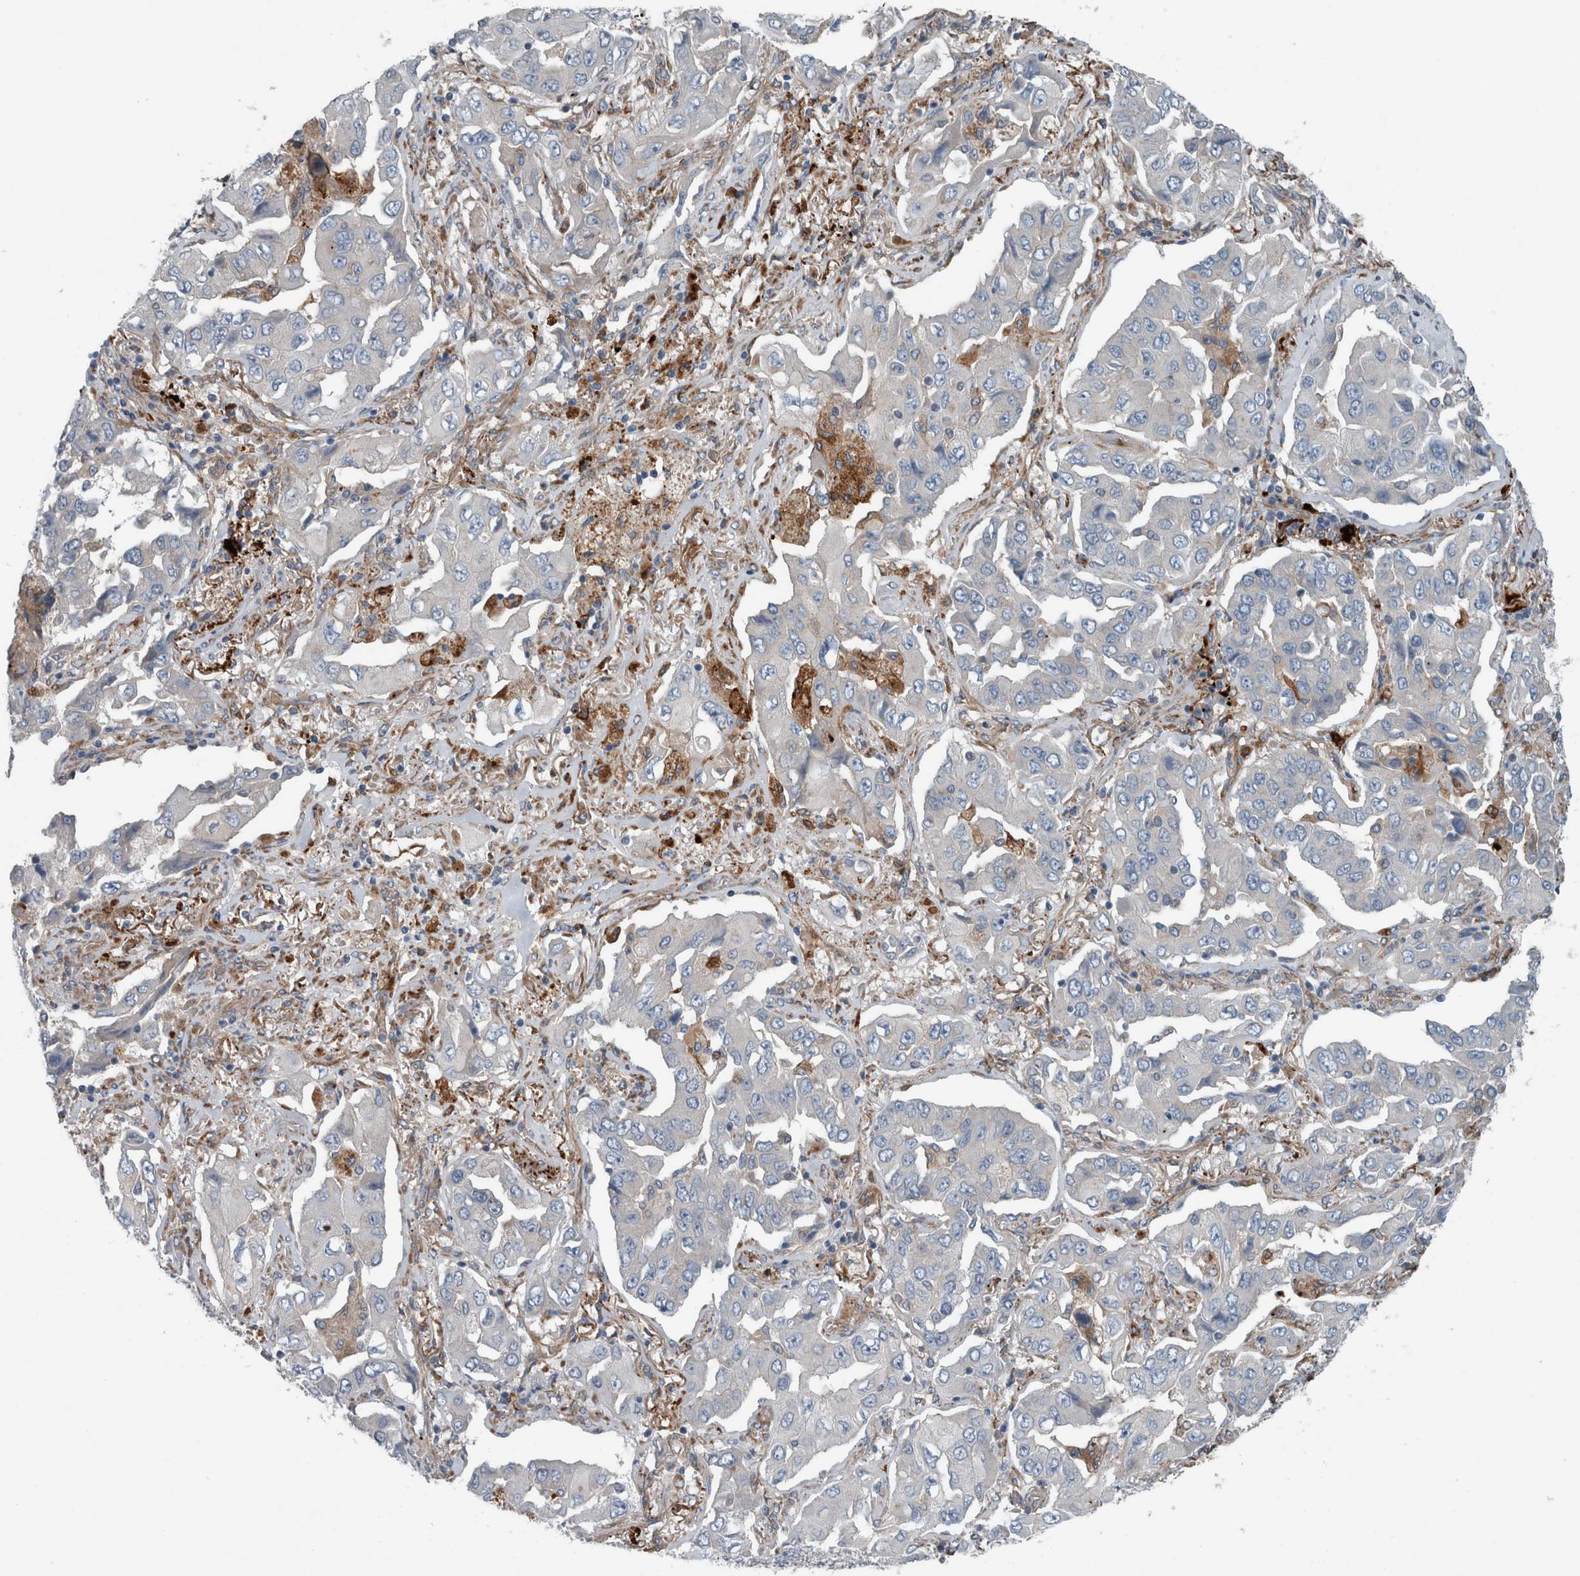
{"staining": {"intensity": "negative", "quantity": "none", "location": "none"}, "tissue": "lung cancer", "cell_type": "Tumor cells", "image_type": "cancer", "snomed": [{"axis": "morphology", "description": "Adenocarcinoma, NOS"}, {"axis": "topography", "description": "Lung"}], "caption": "An image of human lung cancer (adenocarcinoma) is negative for staining in tumor cells. Nuclei are stained in blue.", "gene": "GLT8D2", "patient": {"sex": "female", "age": 65}}